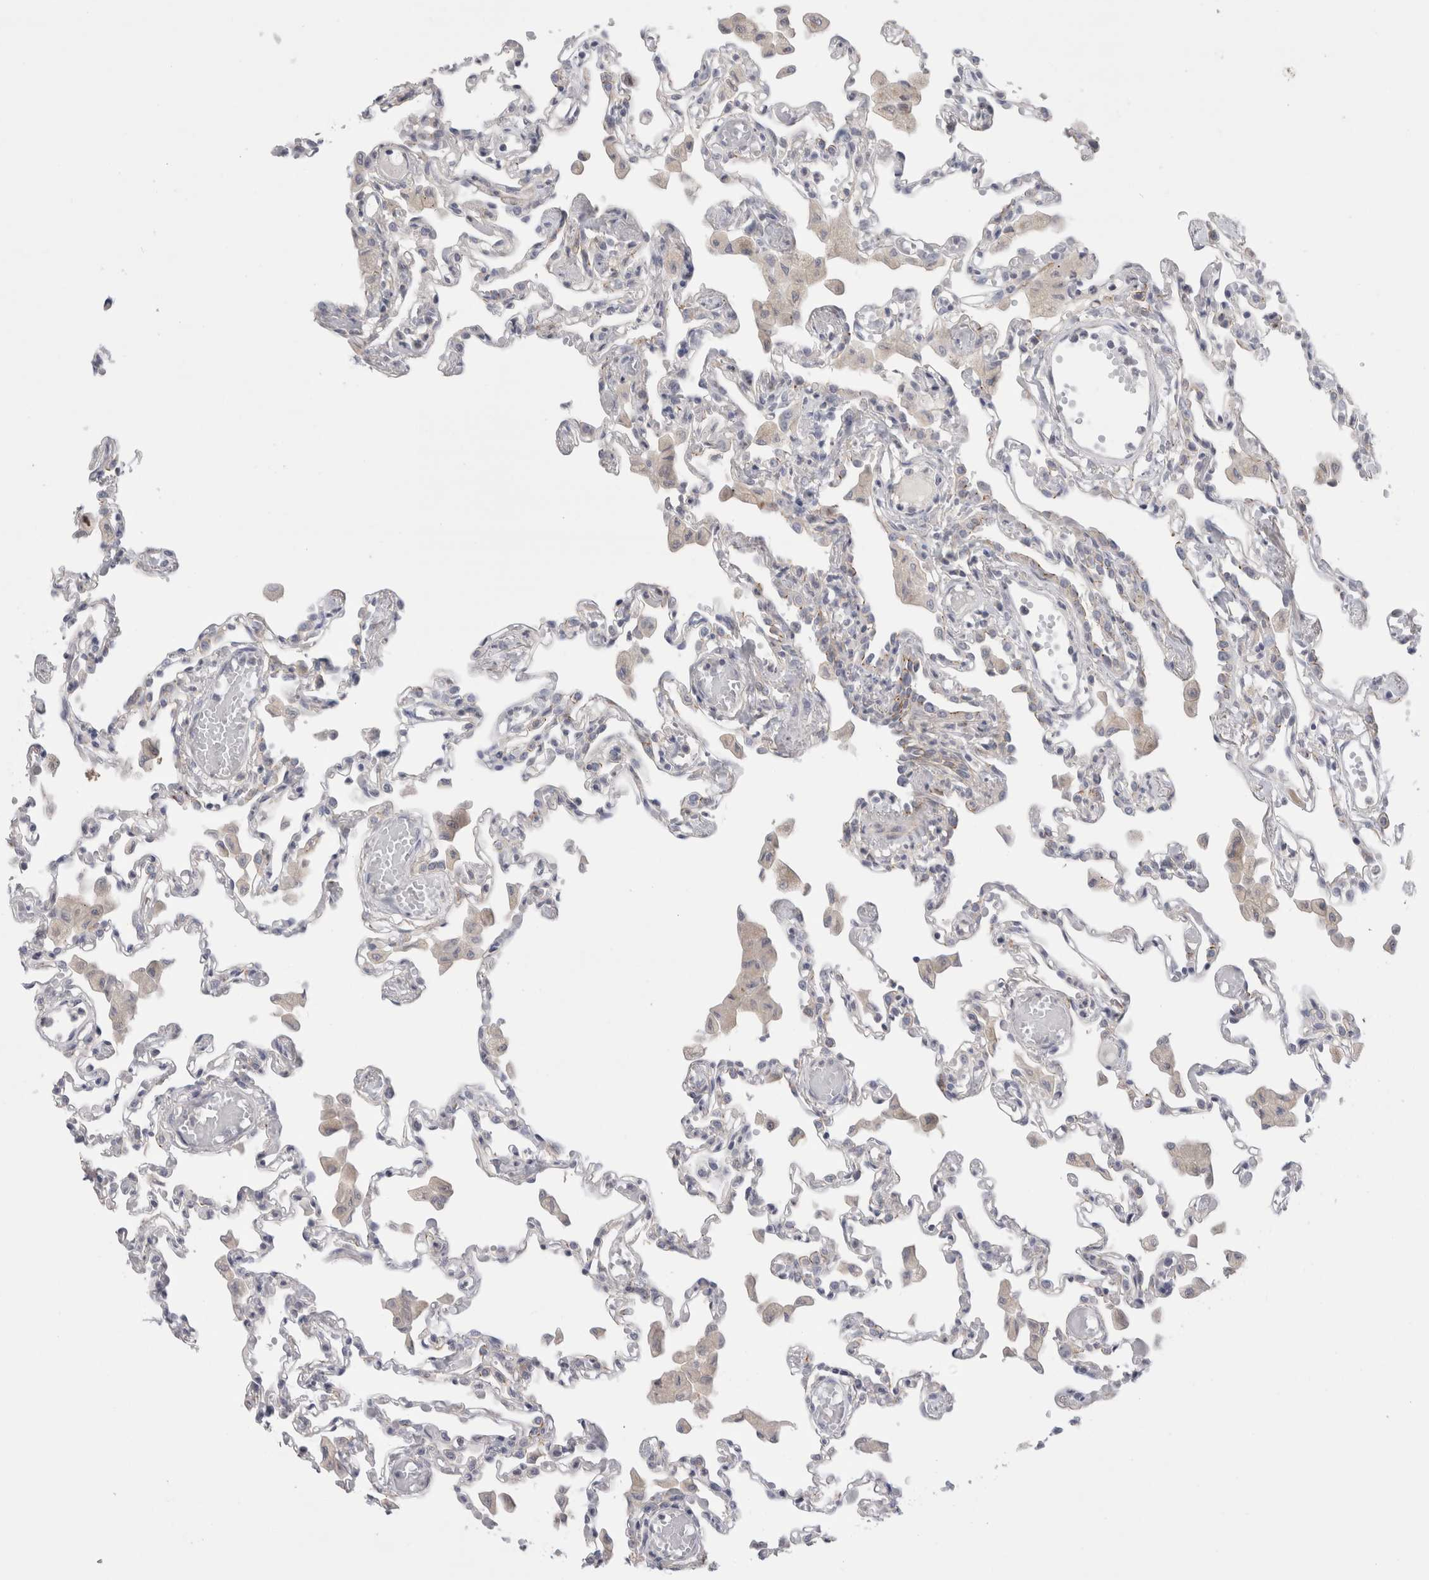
{"staining": {"intensity": "negative", "quantity": "none", "location": "none"}, "tissue": "lung", "cell_type": "Alveolar cells", "image_type": "normal", "snomed": [{"axis": "morphology", "description": "Normal tissue, NOS"}, {"axis": "topography", "description": "Bronchus"}, {"axis": "topography", "description": "Lung"}], "caption": "This is a photomicrograph of immunohistochemistry (IHC) staining of unremarkable lung, which shows no staining in alveolar cells. Brightfield microscopy of IHC stained with DAB (3,3'-diaminobenzidine) (brown) and hematoxylin (blue), captured at high magnification.", "gene": "VANGL1", "patient": {"sex": "female", "age": 49}}